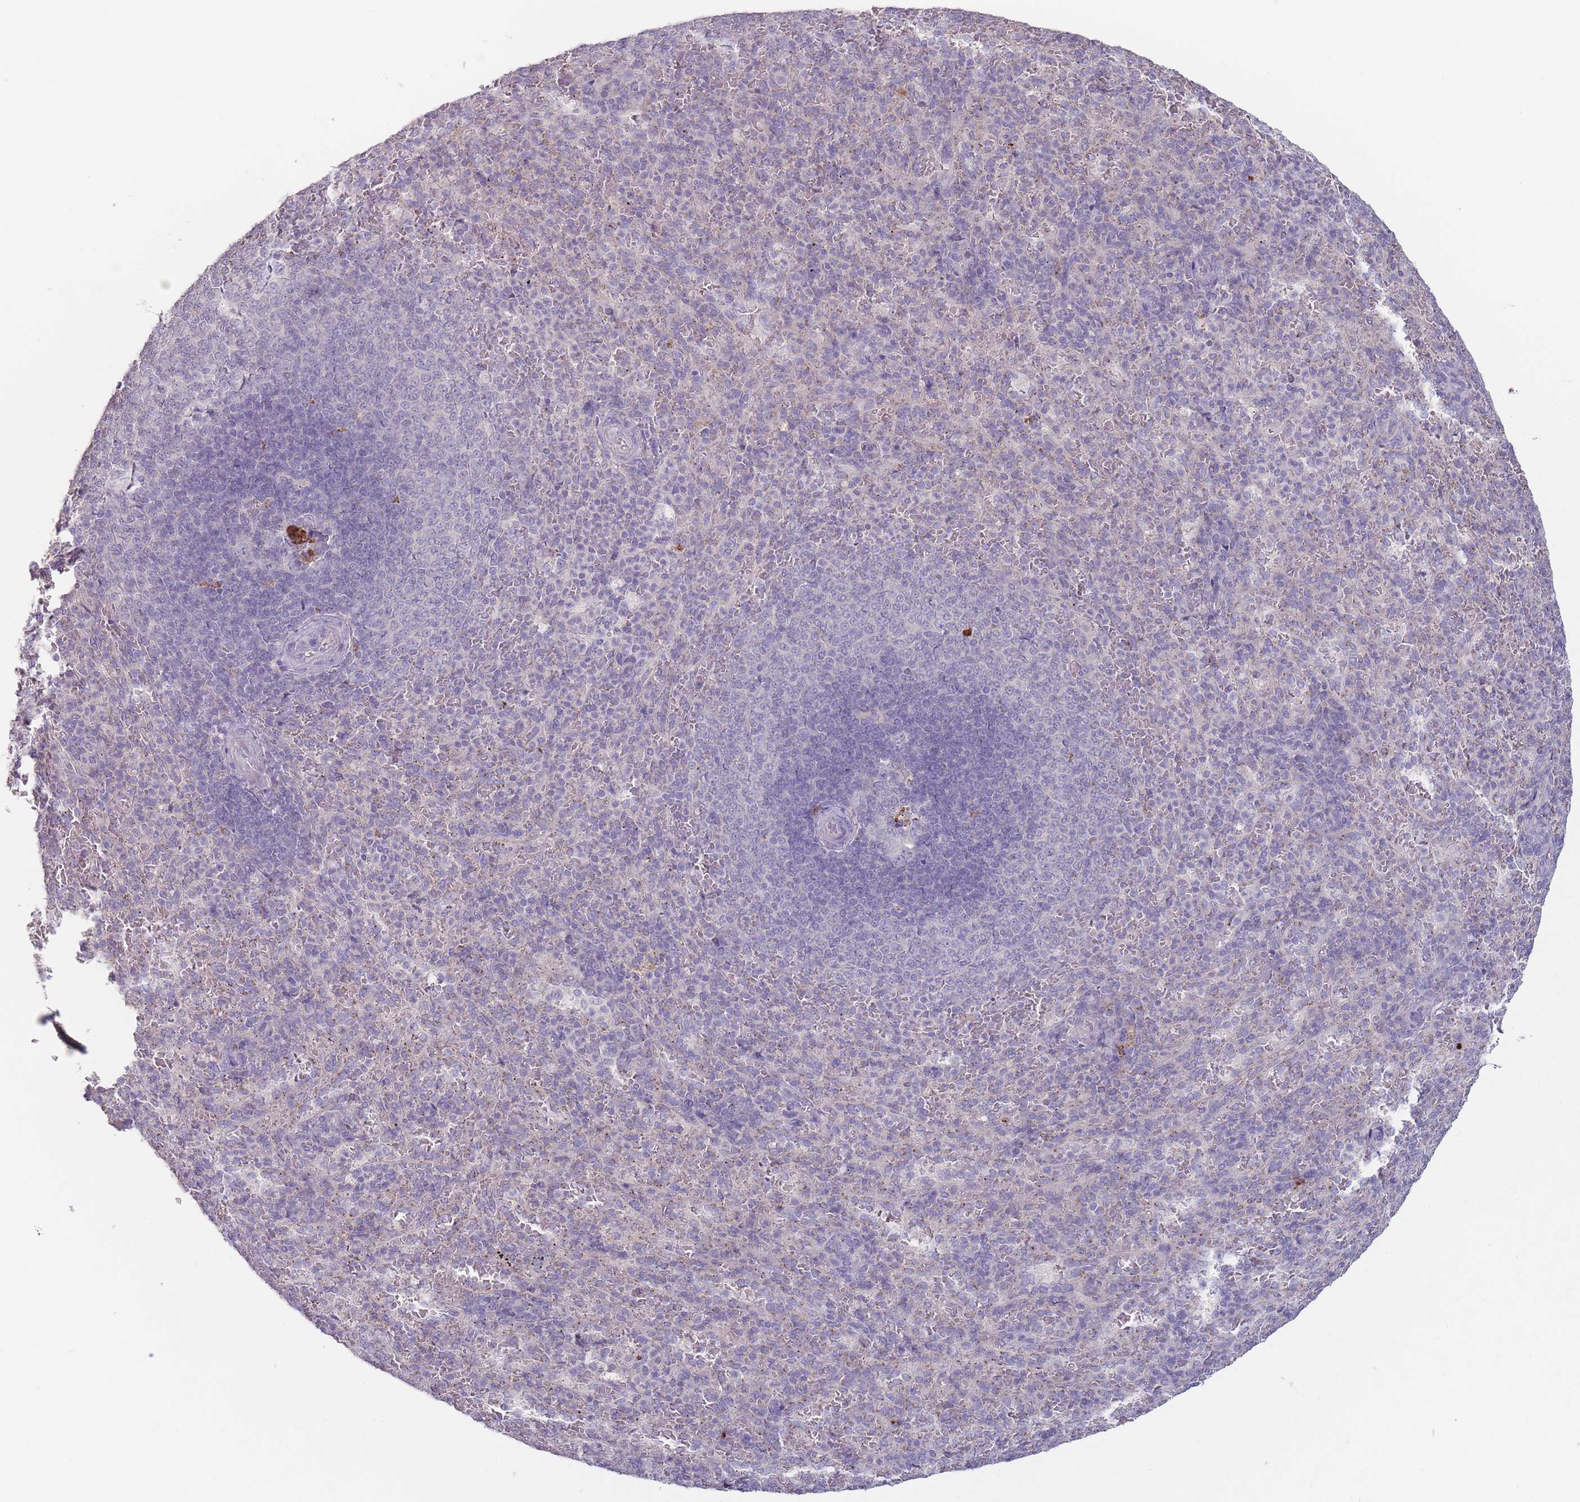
{"staining": {"intensity": "negative", "quantity": "none", "location": "none"}, "tissue": "spleen", "cell_type": "Cells in red pulp", "image_type": "normal", "snomed": [{"axis": "morphology", "description": "Normal tissue, NOS"}, {"axis": "topography", "description": "Spleen"}], "caption": "IHC of normal spleen reveals no staining in cells in red pulp.", "gene": "AKAIN1", "patient": {"sex": "female", "age": 21}}